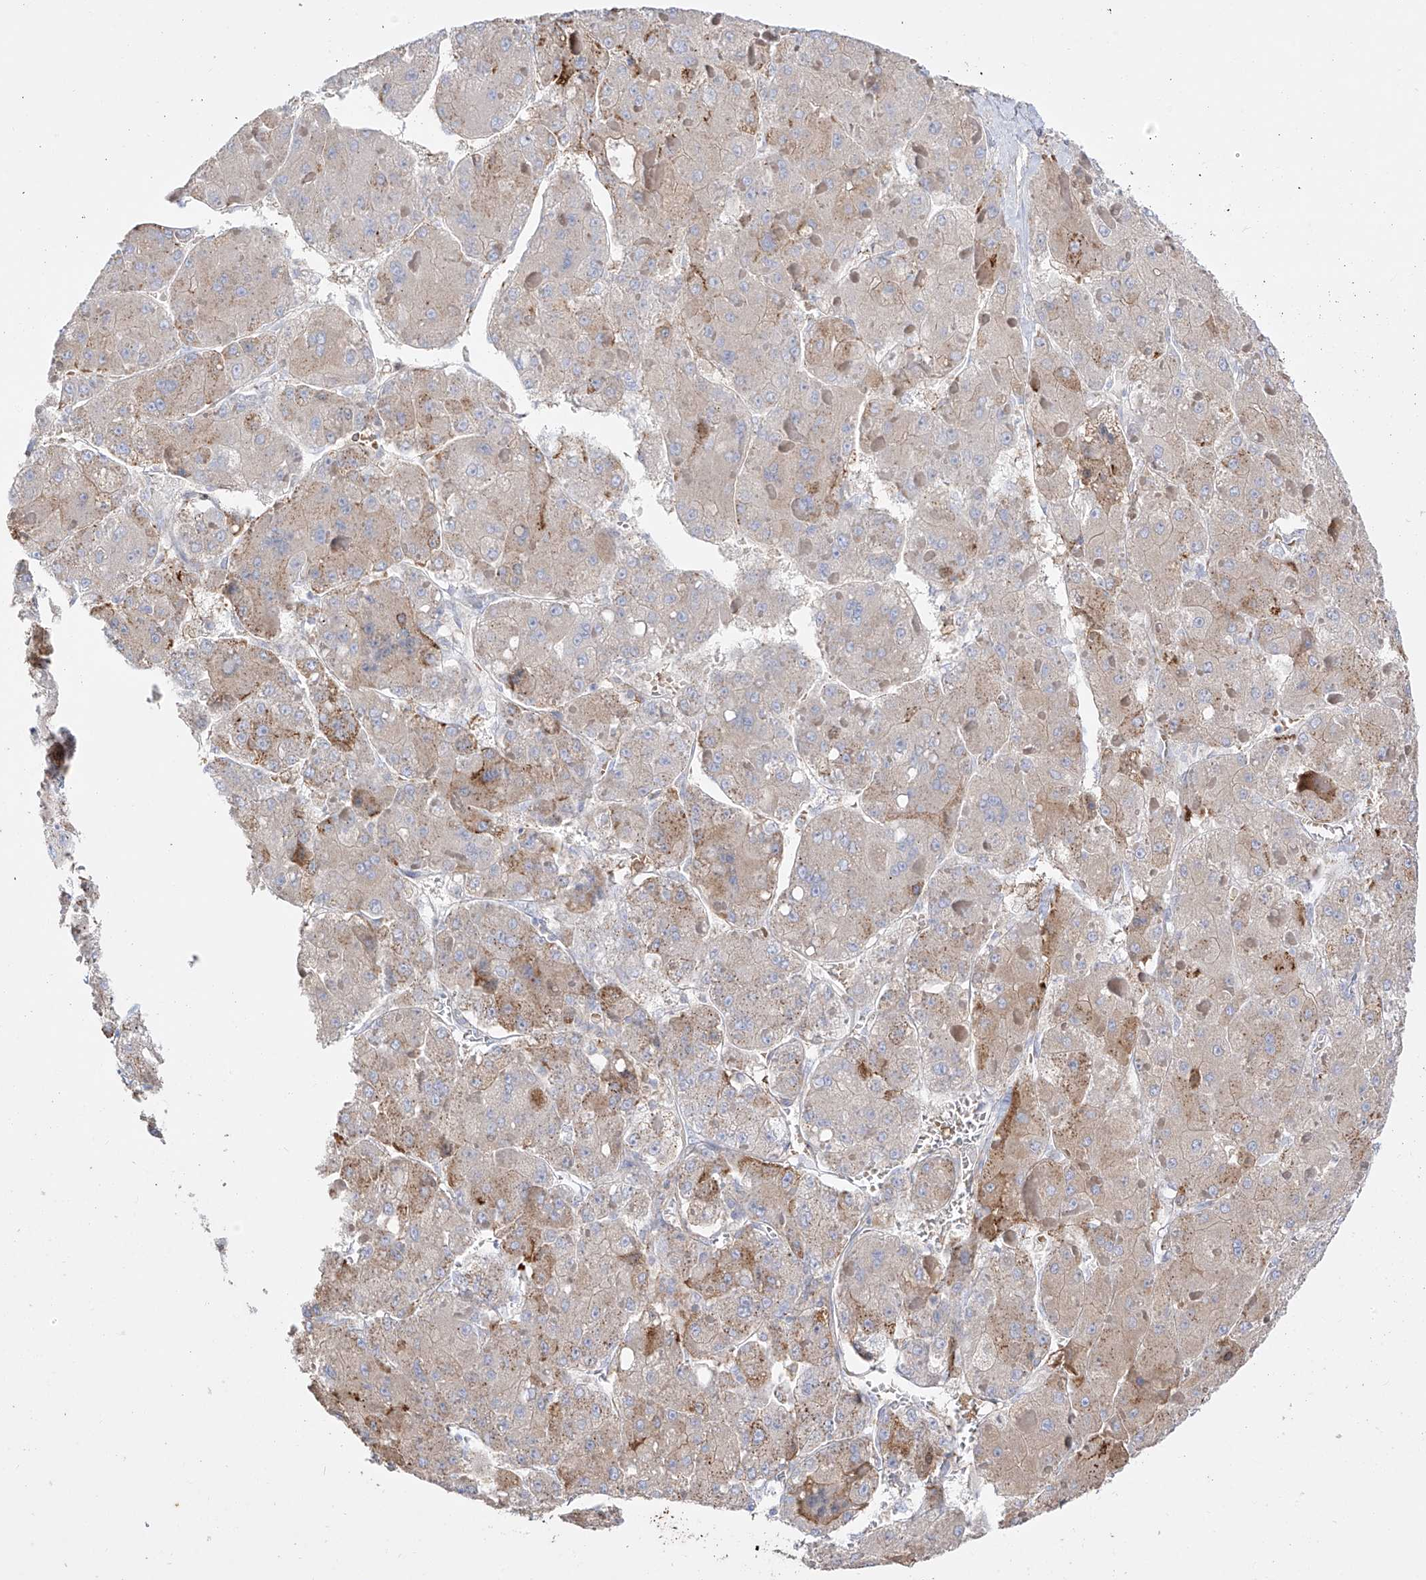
{"staining": {"intensity": "weak", "quantity": "<25%", "location": "cytoplasmic/membranous"}, "tissue": "liver cancer", "cell_type": "Tumor cells", "image_type": "cancer", "snomed": [{"axis": "morphology", "description": "Carcinoma, Hepatocellular, NOS"}, {"axis": "topography", "description": "Liver"}], "caption": "The micrograph demonstrates no significant positivity in tumor cells of liver cancer.", "gene": "ZGRF1", "patient": {"sex": "female", "age": 73}}